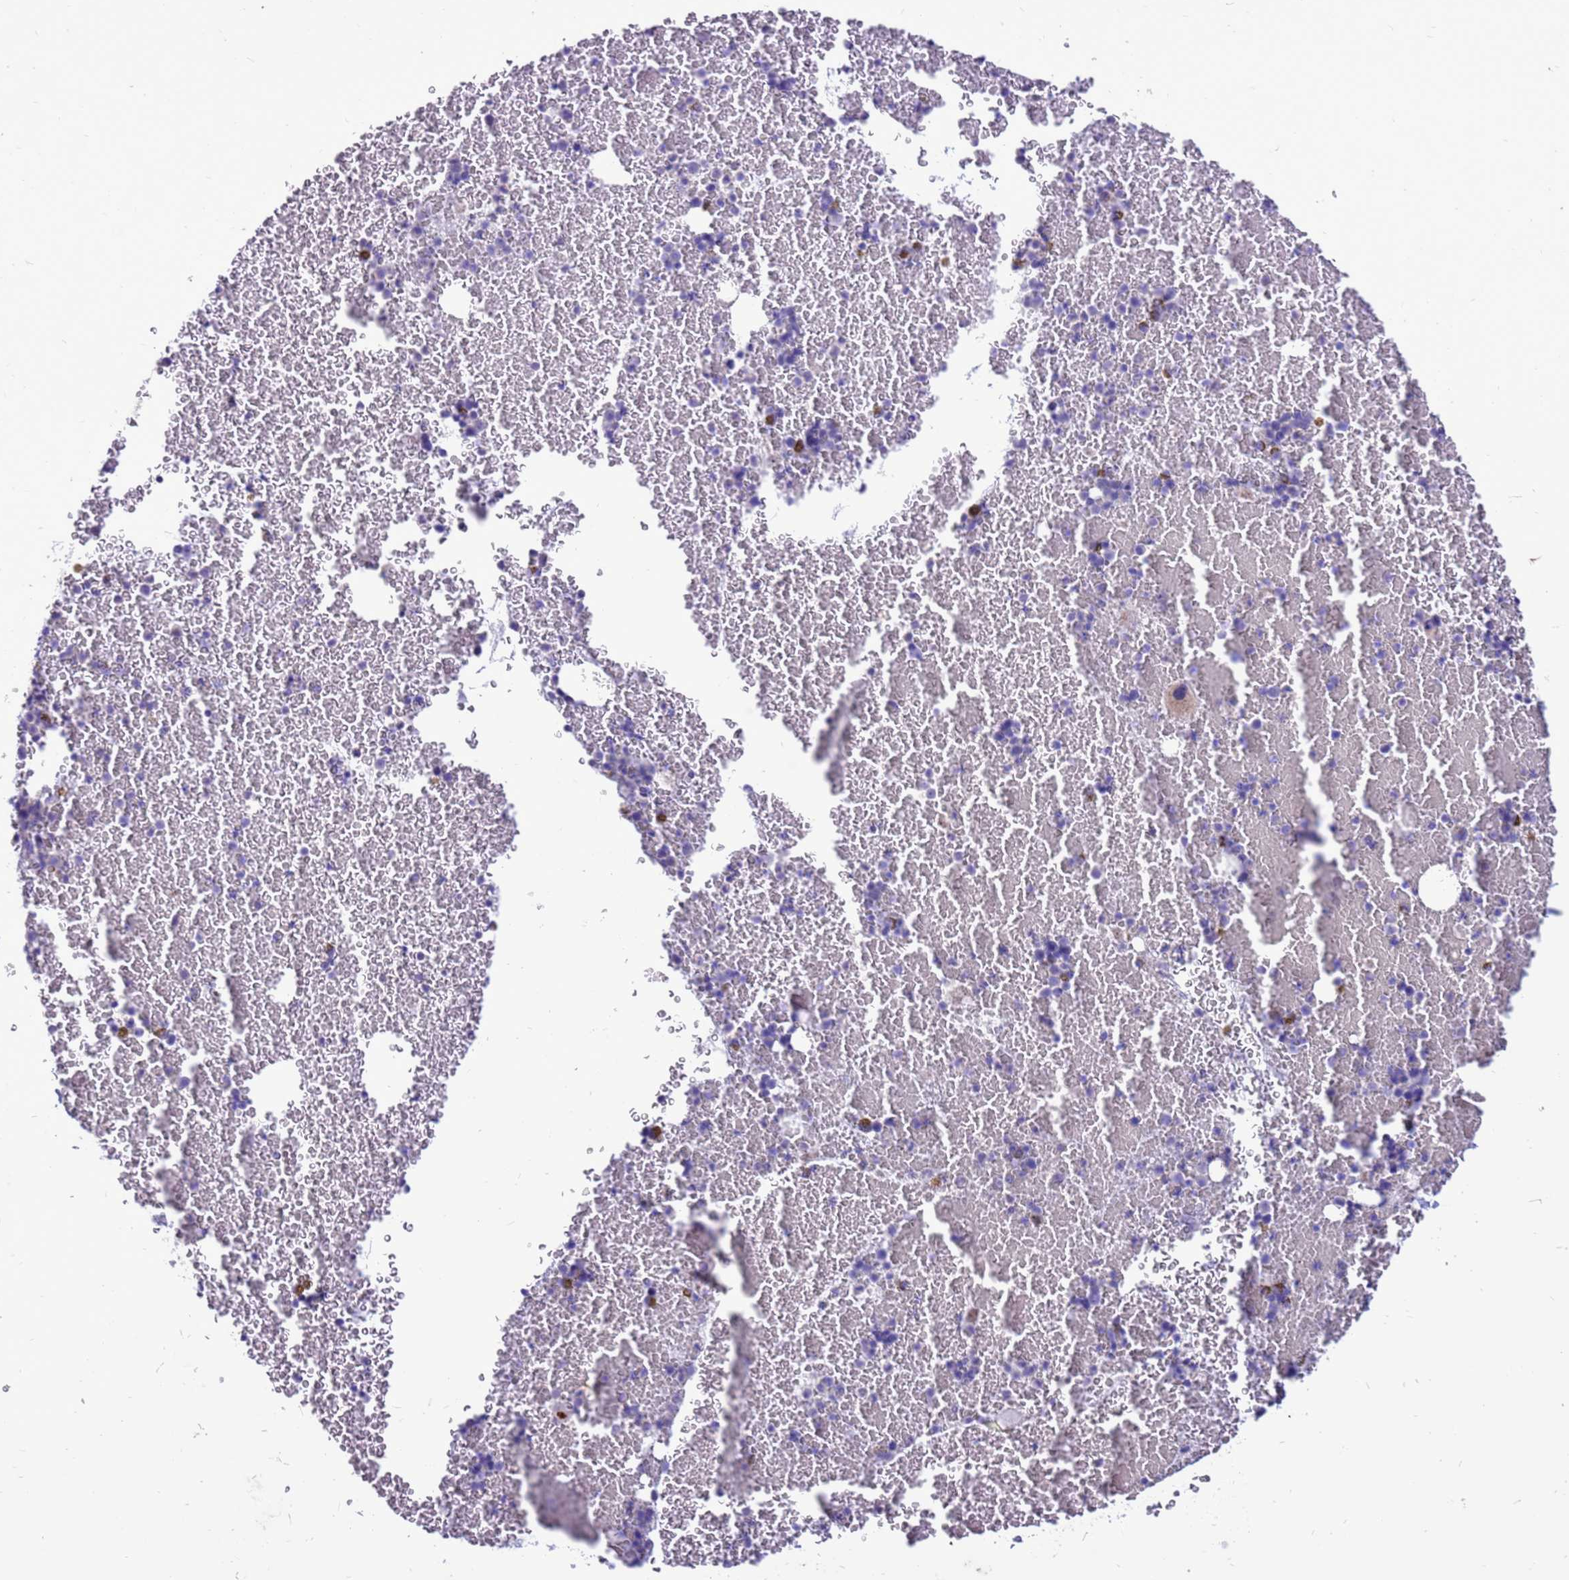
{"staining": {"intensity": "negative", "quantity": "none", "location": "none"}, "tissue": "bone marrow", "cell_type": "Hematopoietic cells", "image_type": "normal", "snomed": [{"axis": "morphology", "description": "Normal tissue, NOS"}, {"axis": "topography", "description": "Bone marrow"}], "caption": "Protein analysis of unremarkable bone marrow displays no significant expression in hematopoietic cells. (DAB (3,3'-diaminobenzidine) immunohistochemistry with hematoxylin counter stain).", "gene": "PDE10A", "patient": {"sex": "female", "age": 48}}